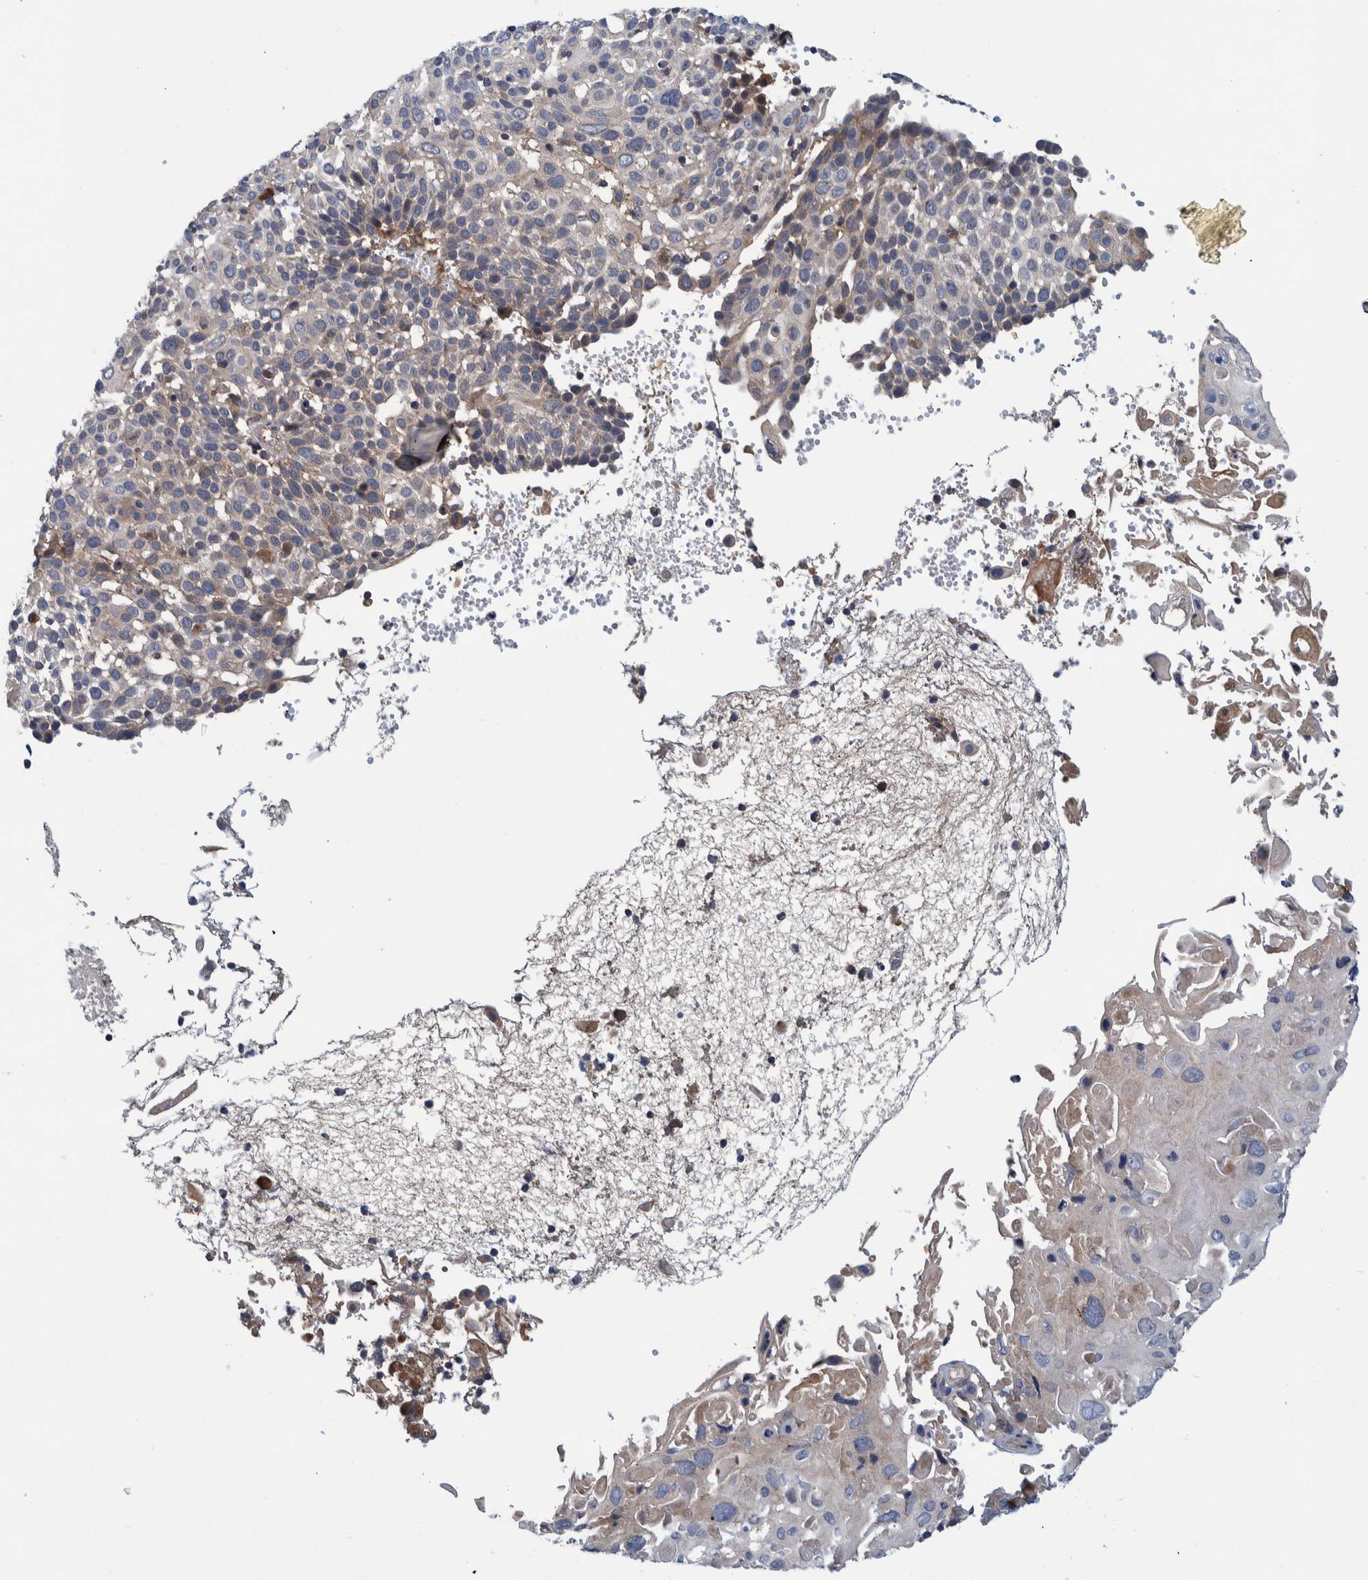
{"staining": {"intensity": "weak", "quantity": "25%-75%", "location": "cytoplasmic/membranous"}, "tissue": "cervical cancer", "cell_type": "Tumor cells", "image_type": "cancer", "snomed": [{"axis": "morphology", "description": "Squamous cell carcinoma, NOS"}, {"axis": "topography", "description": "Cervix"}], "caption": "There is low levels of weak cytoplasmic/membranous expression in tumor cells of cervical cancer, as demonstrated by immunohistochemical staining (brown color).", "gene": "ITIH3", "patient": {"sex": "female", "age": 74}}